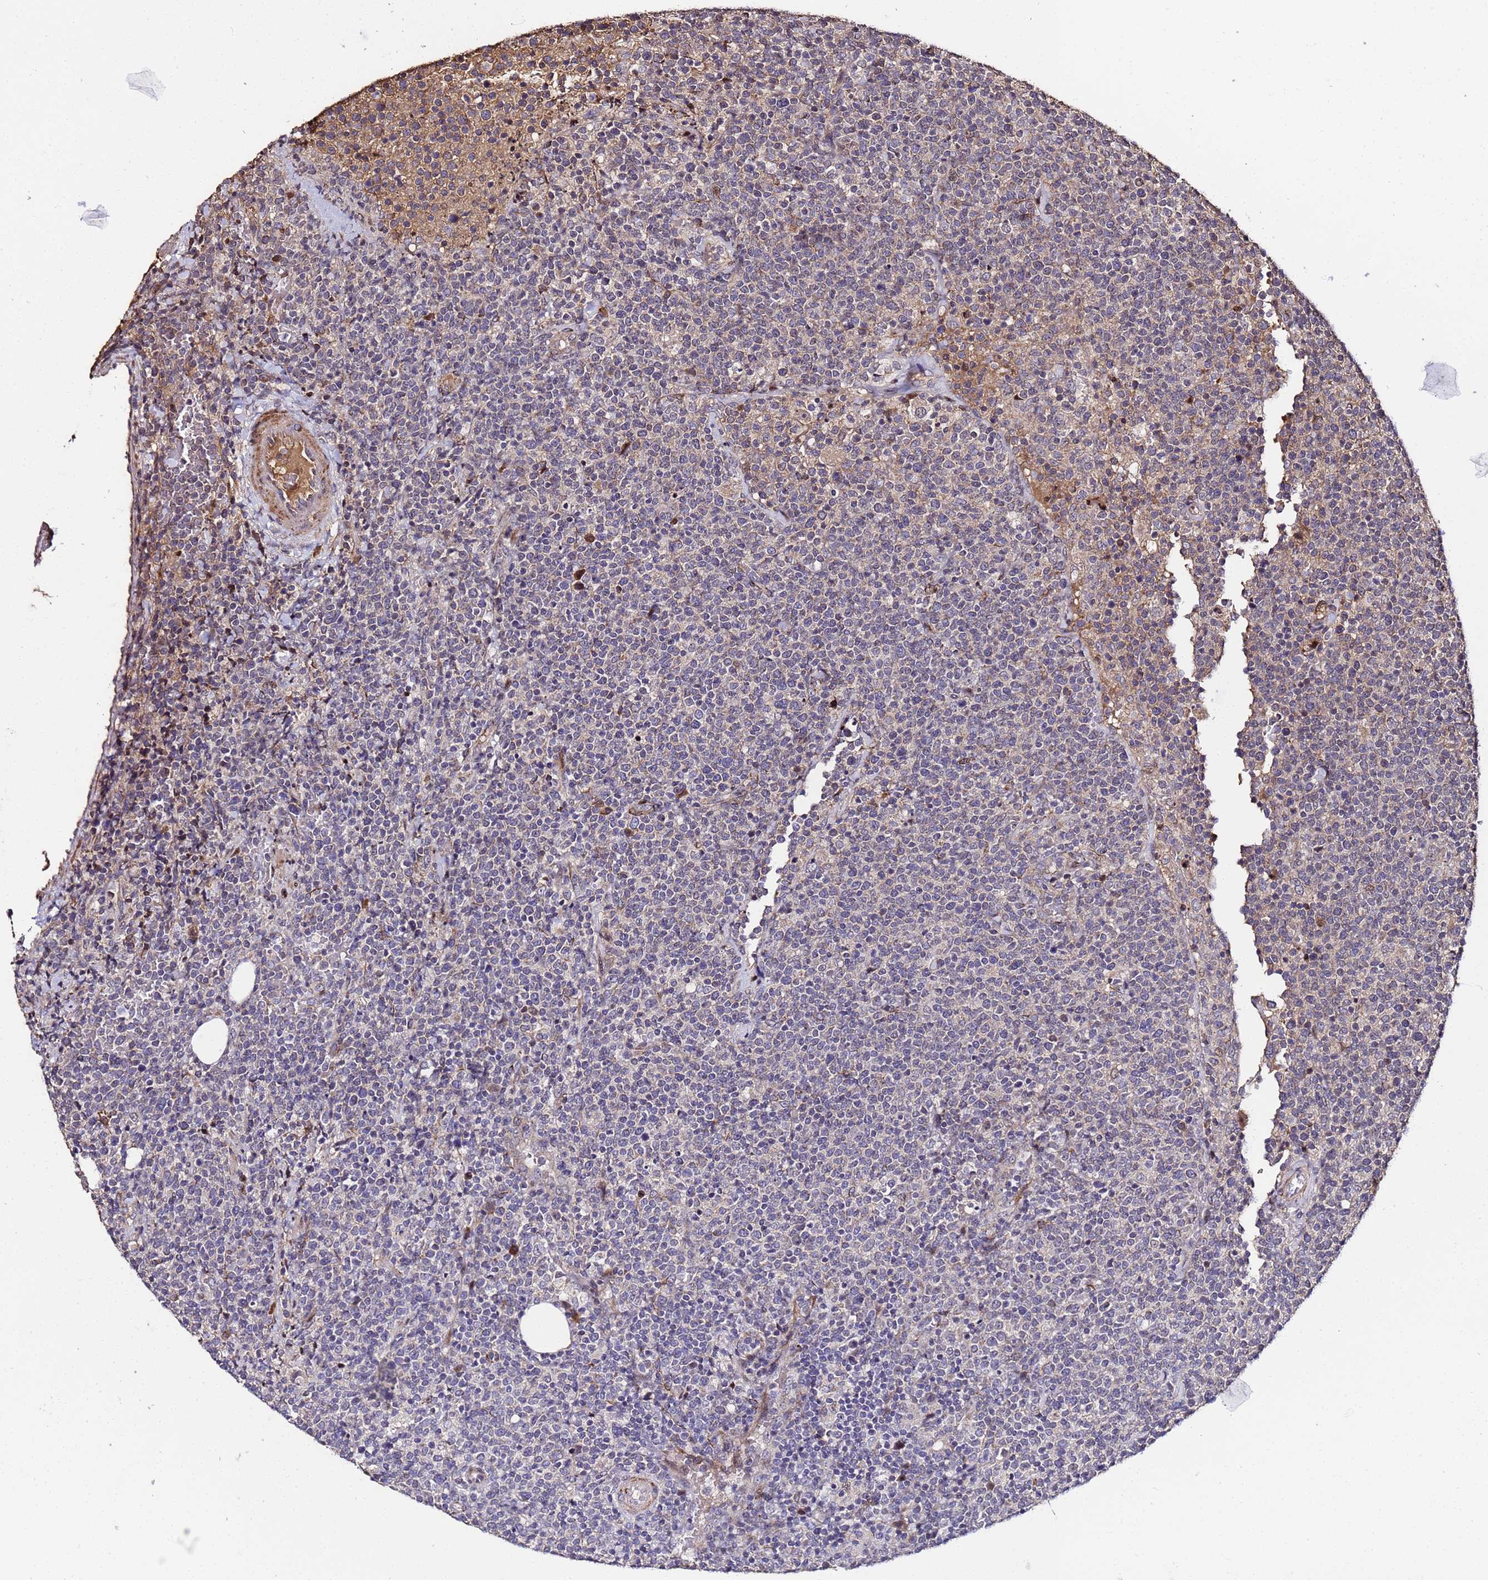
{"staining": {"intensity": "moderate", "quantity": "<25%", "location": "cytoplasmic/membranous"}, "tissue": "lymphoma", "cell_type": "Tumor cells", "image_type": "cancer", "snomed": [{"axis": "morphology", "description": "Malignant lymphoma, non-Hodgkin's type, High grade"}, {"axis": "topography", "description": "Lymph node"}], "caption": "Lymphoma was stained to show a protein in brown. There is low levels of moderate cytoplasmic/membranous expression in about <25% of tumor cells.", "gene": "WNK4", "patient": {"sex": "male", "age": 61}}